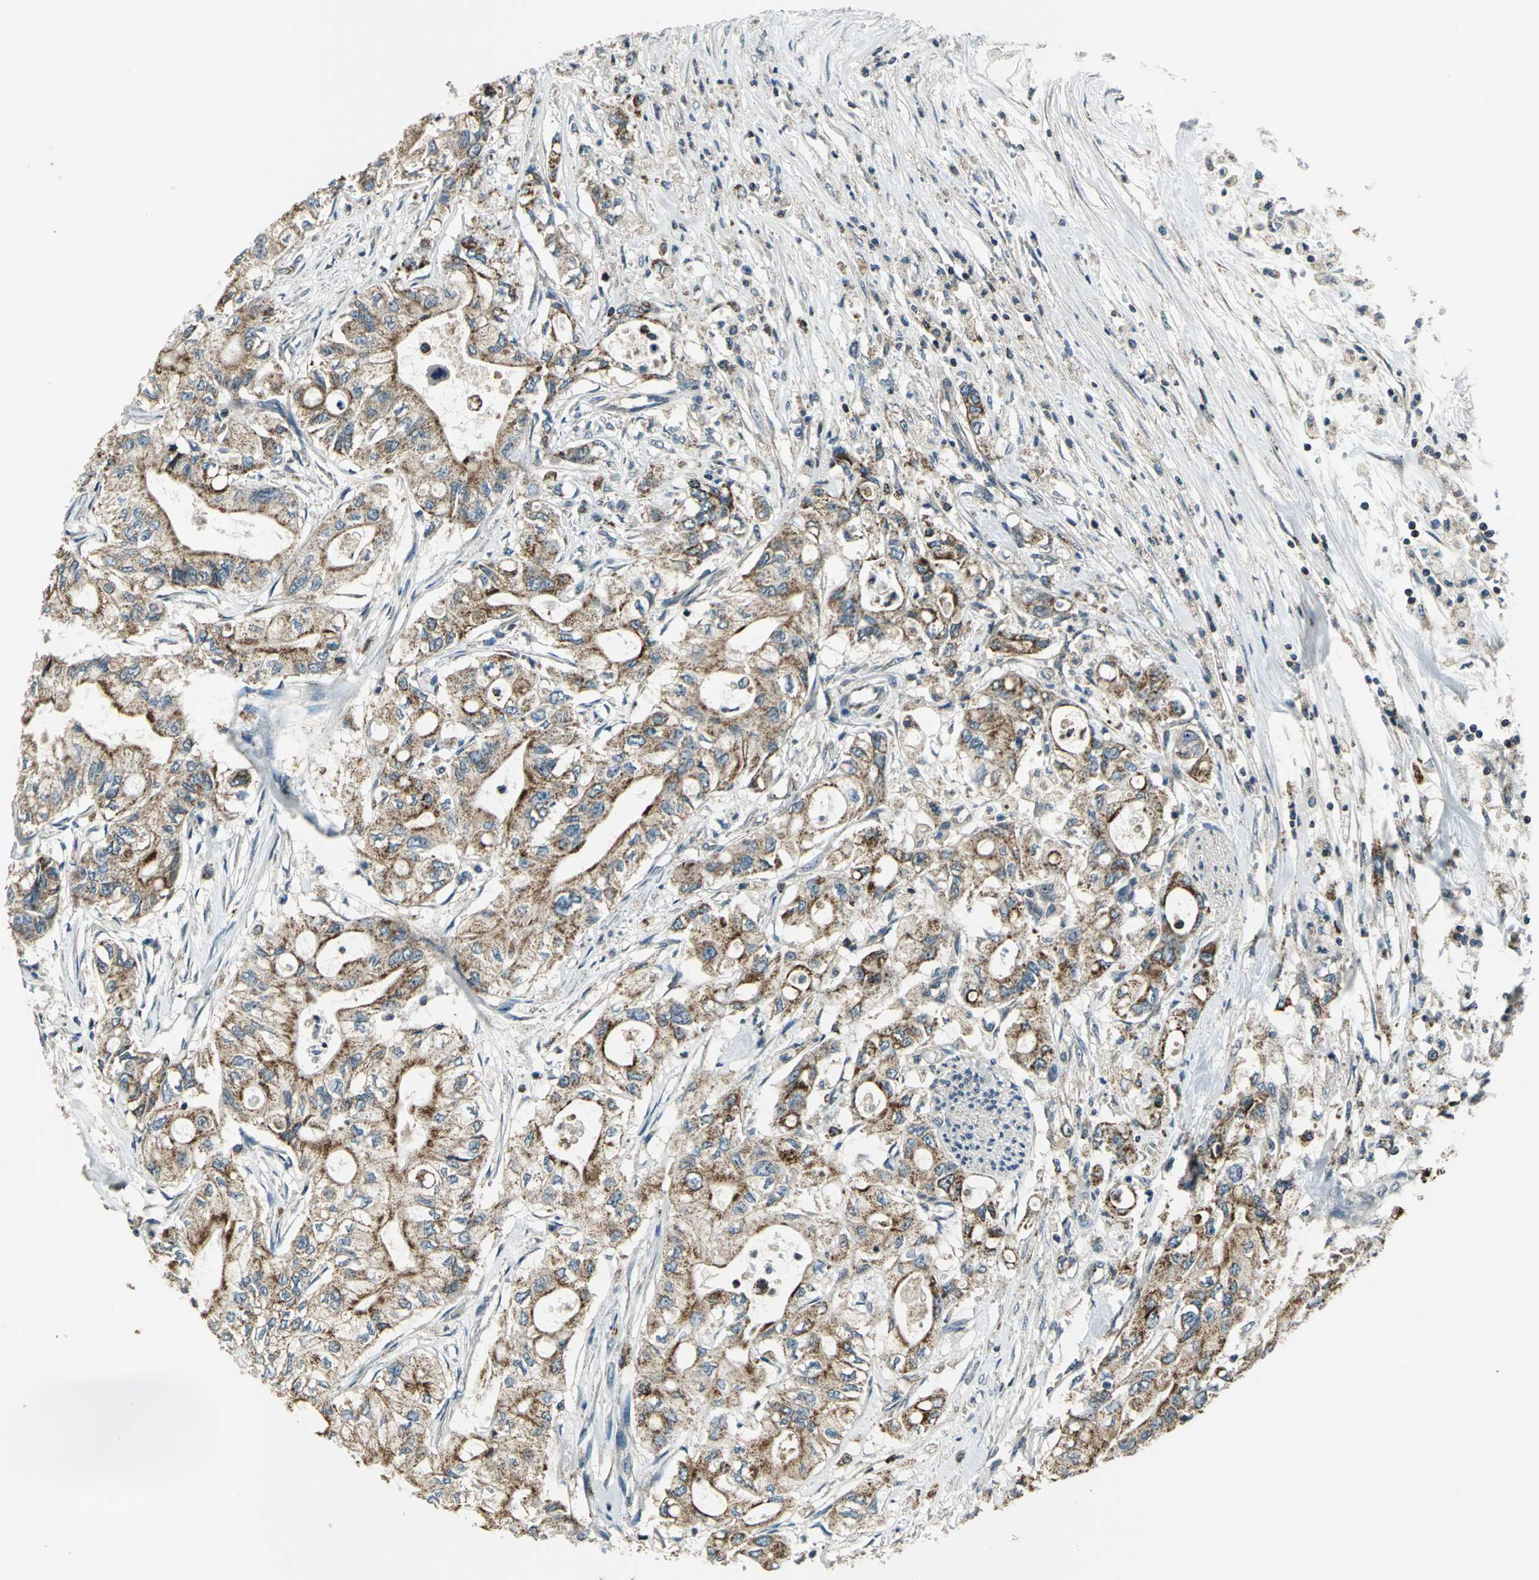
{"staining": {"intensity": "moderate", "quantity": ">75%", "location": "cytoplasmic/membranous"}, "tissue": "pancreatic cancer", "cell_type": "Tumor cells", "image_type": "cancer", "snomed": [{"axis": "morphology", "description": "Adenocarcinoma, NOS"}, {"axis": "topography", "description": "Pancreas"}], "caption": "Tumor cells reveal medium levels of moderate cytoplasmic/membranous expression in about >75% of cells in human pancreatic cancer (adenocarcinoma).", "gene": "NUDT2", "patient": {"sex": "male", "age": 79}}